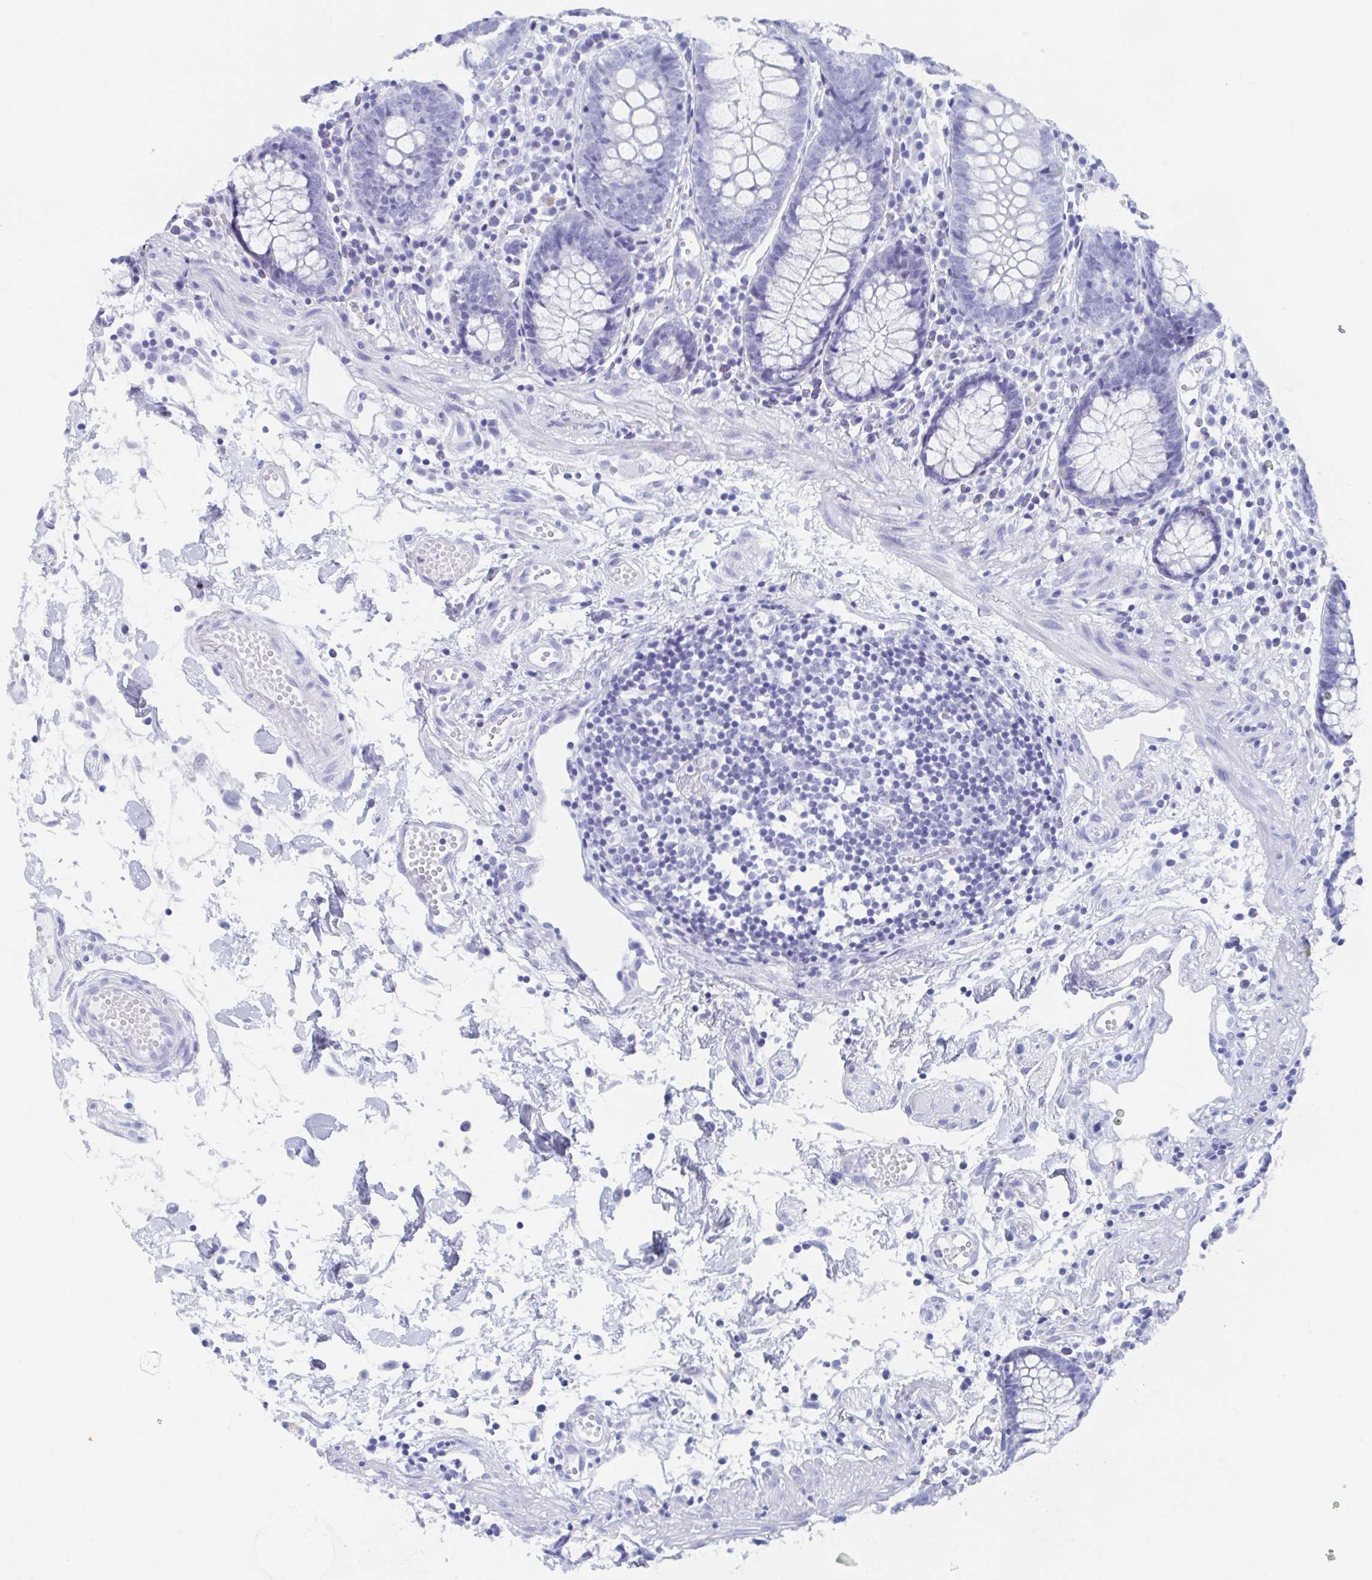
{"staining": {"intensity": "negative", "quantity": "none", "location": "none"}, "tissue": "colon", "cell_type": "Endothelial cells", "image_type": "normal", "snomed": [{"axis": "morphology", "description": "Normal tissue, NOS"}, {"axis": "morphology", "description": "Adenocarcinoma, NOS"}, {"axis": "topography", "description": "Colon"}], "caption": "Immunohistochemical staining of benign human colon demonstrates no significant positivity in endothelial cells. The staining was performed using DAB to visualize the protein expression in brown, while the nuclei were stained in blue with hematoxylin (Magnification: 20x).", "gene": "C10orf53", "patient": {"sex": "male", "age": 83}}